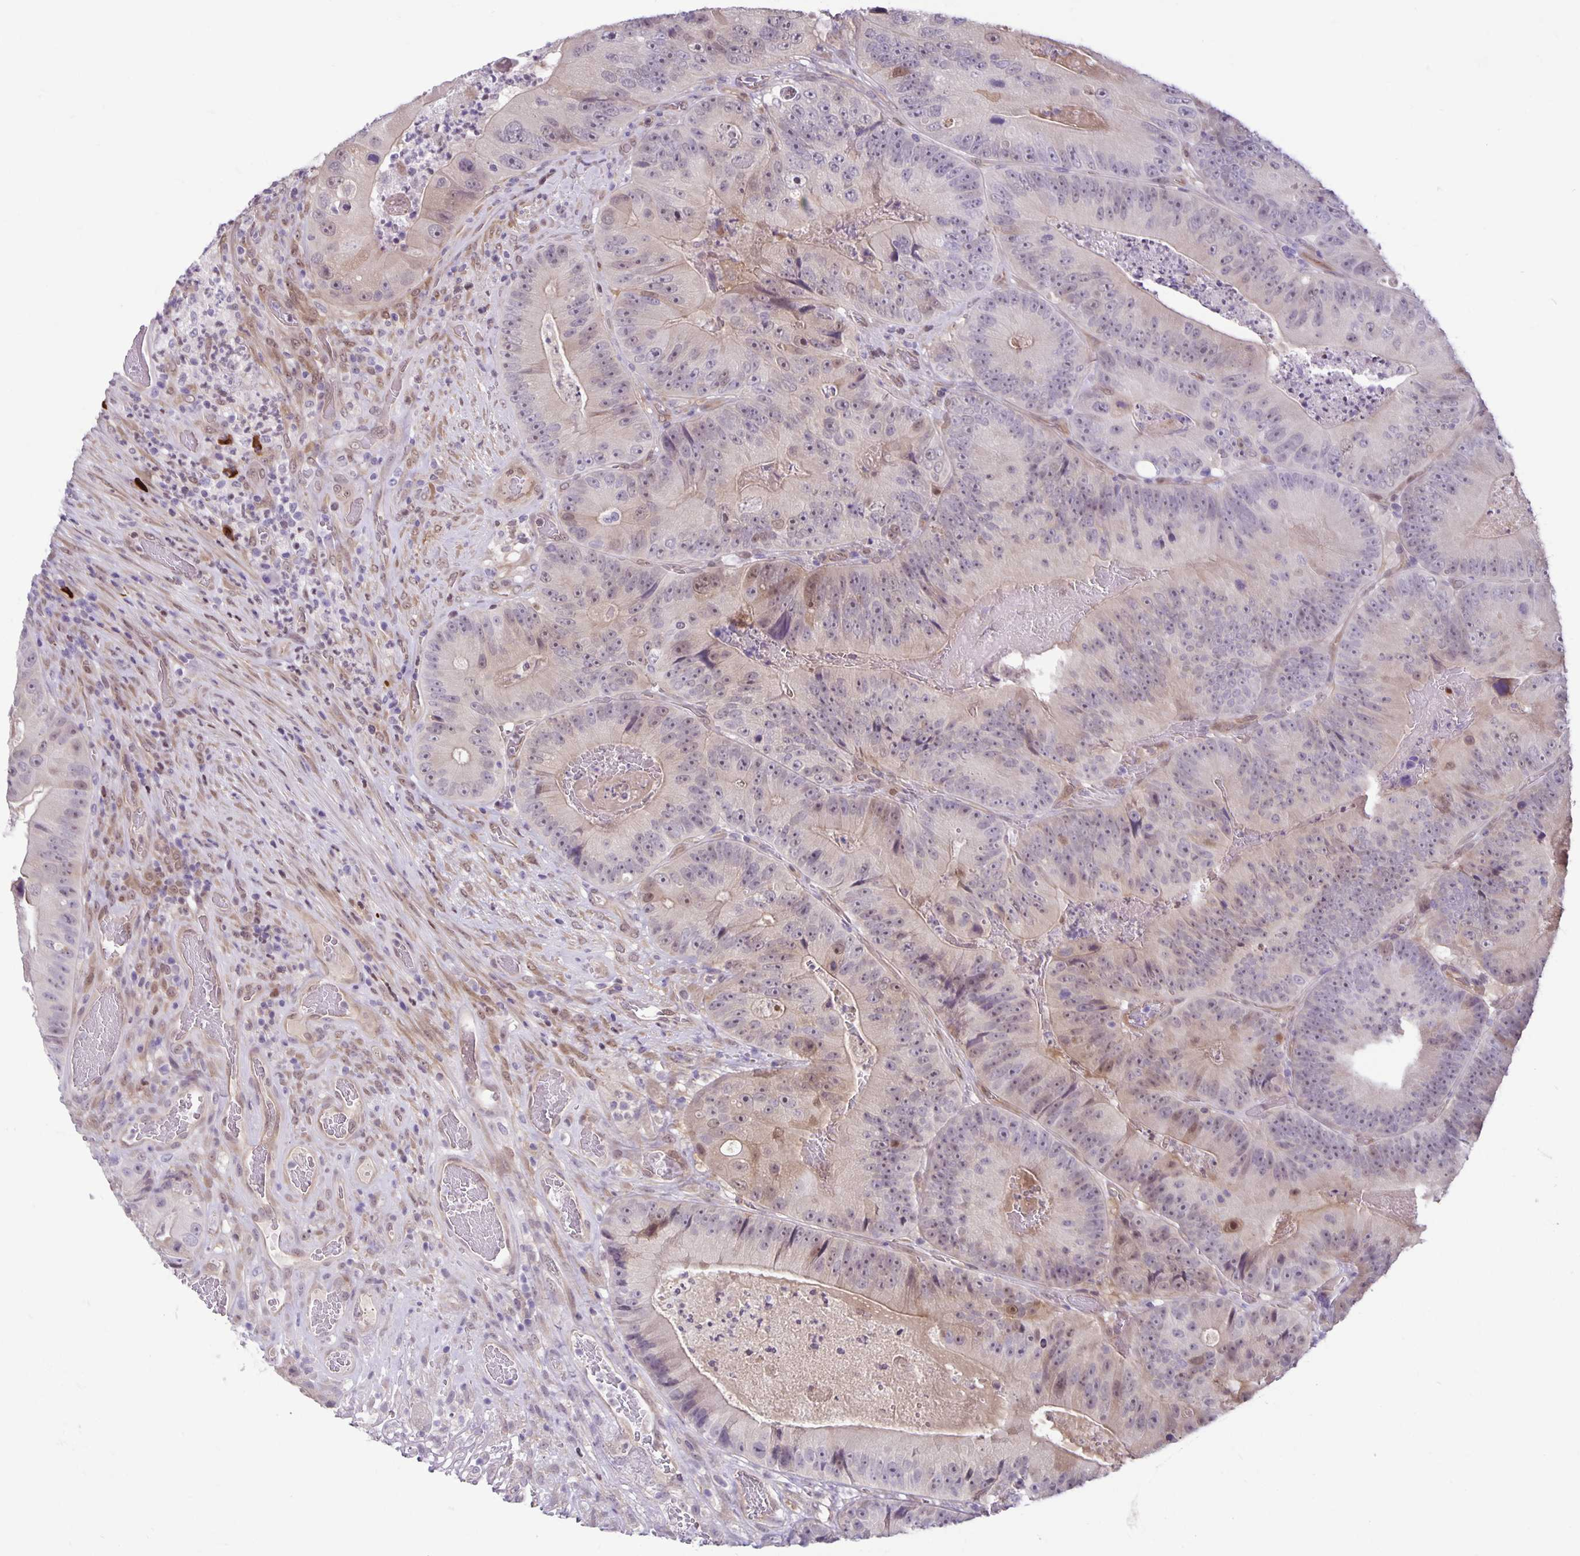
{"staining": {"intensity": "negative", "quantity": "none", "location": "none"}, "tissue": "colorectal cancer", "cell_type": "Tumor cells", "image_type": "cancer", "snomed": [{"axis": "morphology", "description": "Adenocarcinoma, NOS"}, {"axis": "topography", "description": "Colon"}], "caption": "The immunohistochemistry histopathology image has no significant staining in tumor cells of colorectal adenocarcinoma tissue.", "gene": "TAX1BP3", "patient": {"sex": "female", "age": 86}}